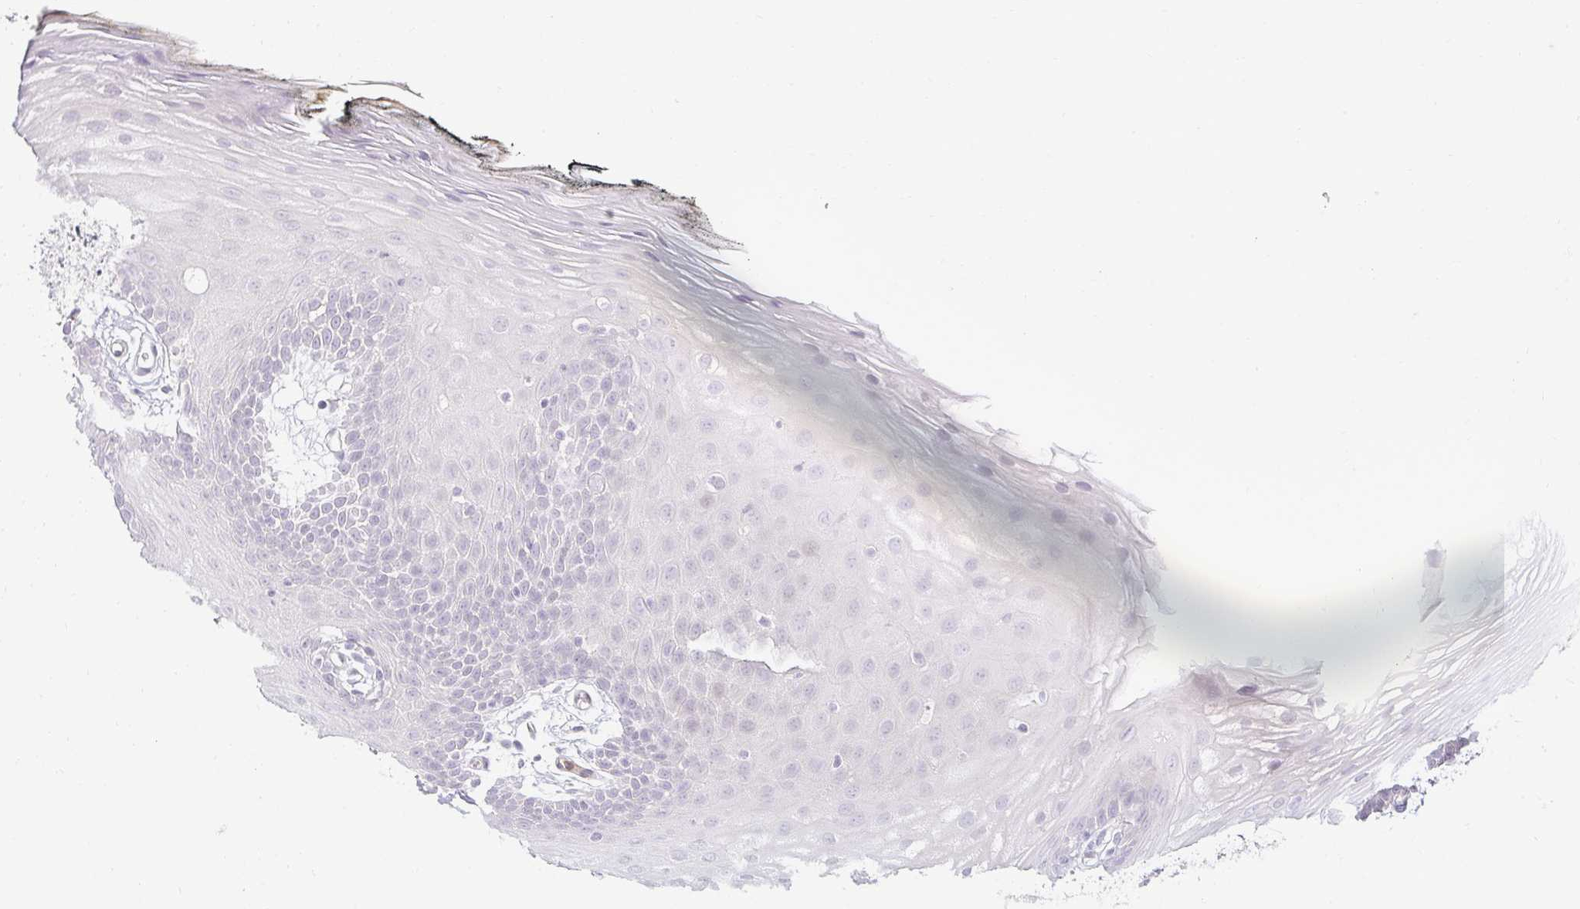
{"staining": {"intensity": "negative", "quantity": "none", "location": "none"}, "tissue": "oral mucosa", "cell_type": "Squamous epithelial cells", "image_type": "normal", "snomed": [{"axis": "morphology", "description": "Normal tissue, NOS"}, {"axis": "morphology", "description": "Squamous cell carcinoma, NOS"}, {"axis": "topography", "description": "Oral tissue"}, {"axis": "topography", "description": "Head-Neck"}], "caption": "Immunohistochemistry (IHC) of benign oral mucosa displays no staining in squamous epithelial cells.", "gene": "ACAN", "patient": {"sex": "female", "age": 81}}